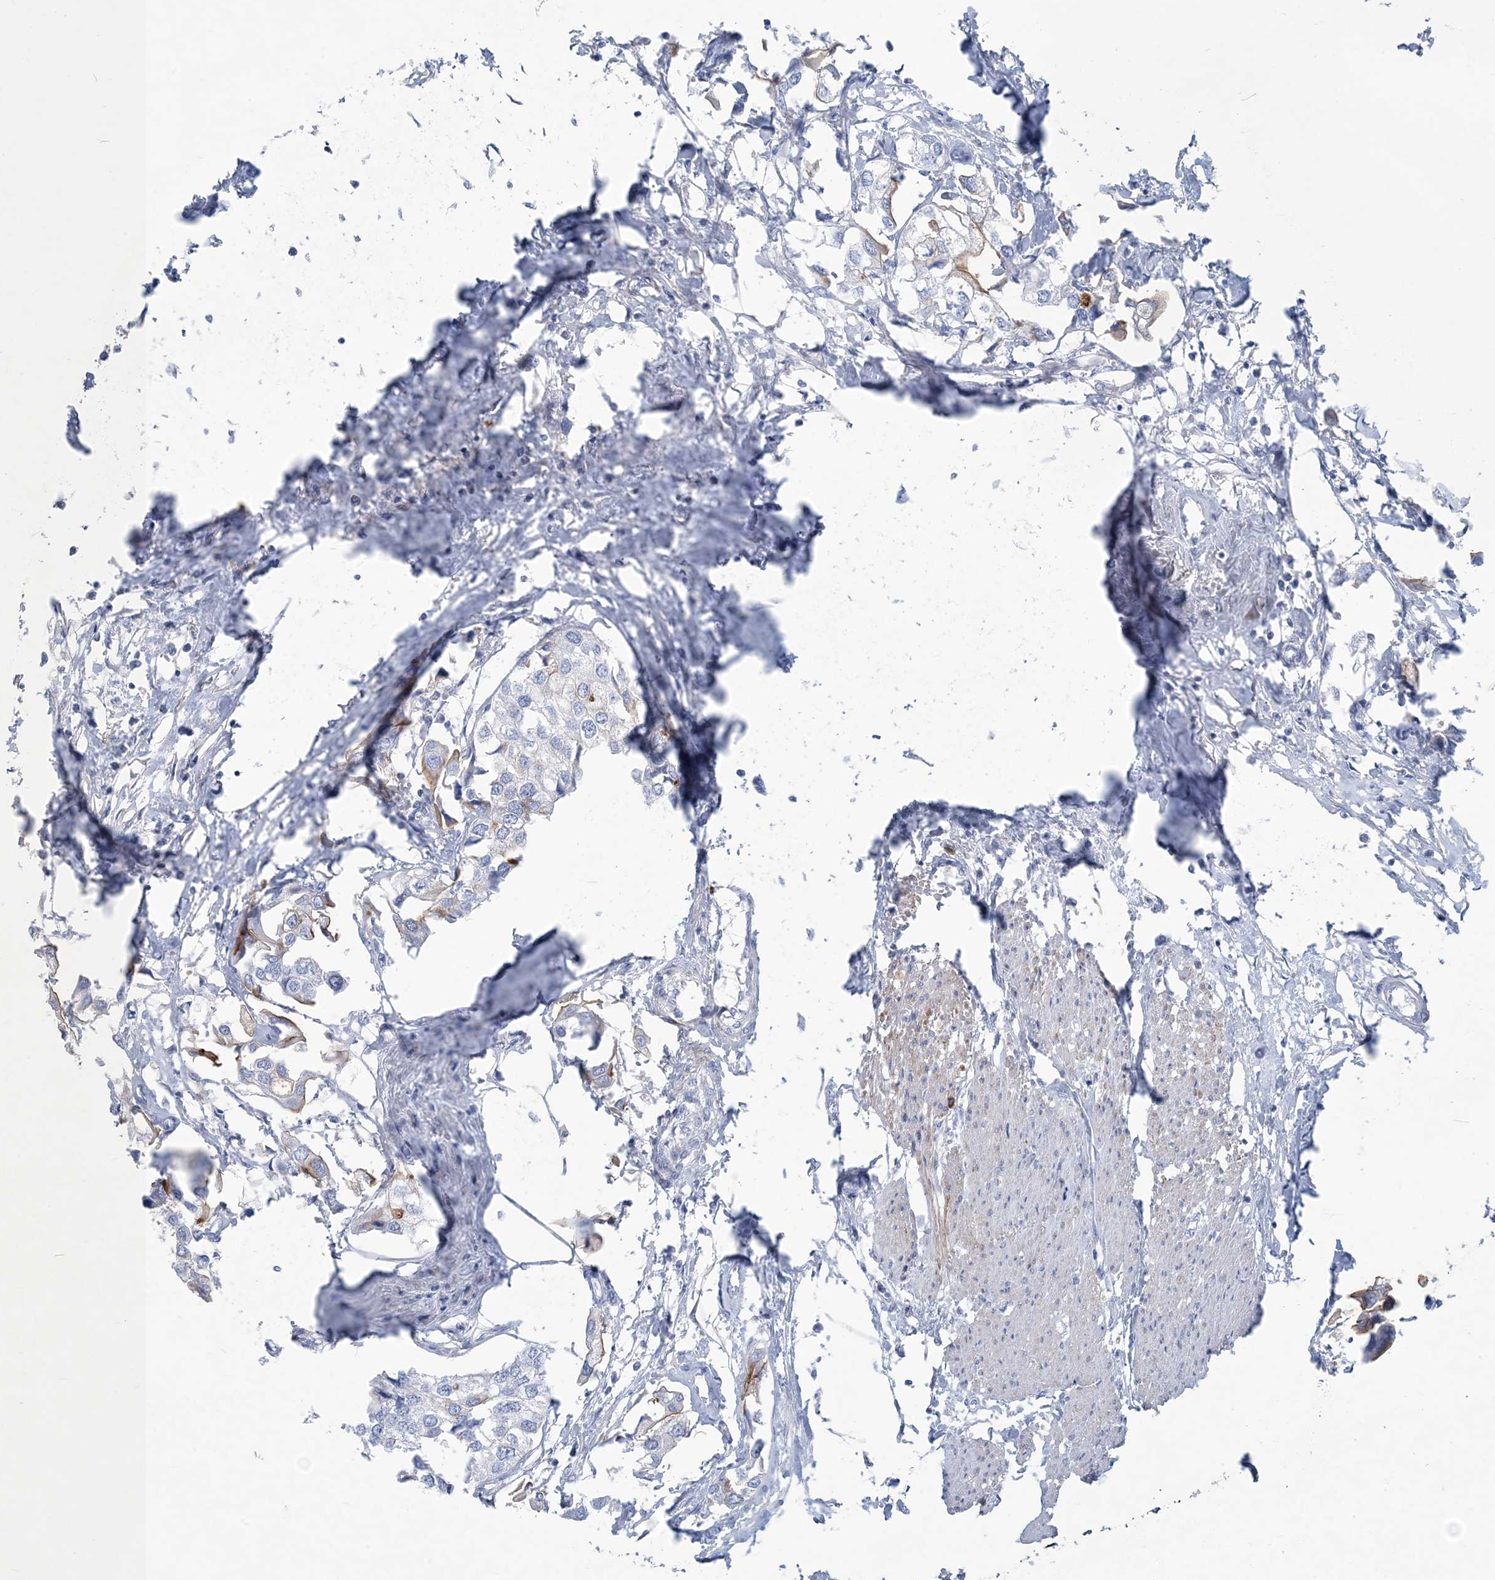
{"staining": {"intensity": "negative", "quantity": "none", "location": "none"}, "tissue": "urothelial cancer", "cell_type": "Tumor cells", "image_type": "cancer", "snomed": [{"axis": "morphology", "description": "Urothelial carcinoma, High grade"}, {"axis": "topography", "description": "Urinary bladder"}], "caption": "An IHC photomicrograph of urothelial carcinoma (high-grade) is shown. There is no staining in tumor cells of urothelial carcinoma (high-grade).", "gene": "MOXD1", "patient": {"sex": "male", "age": 64}}